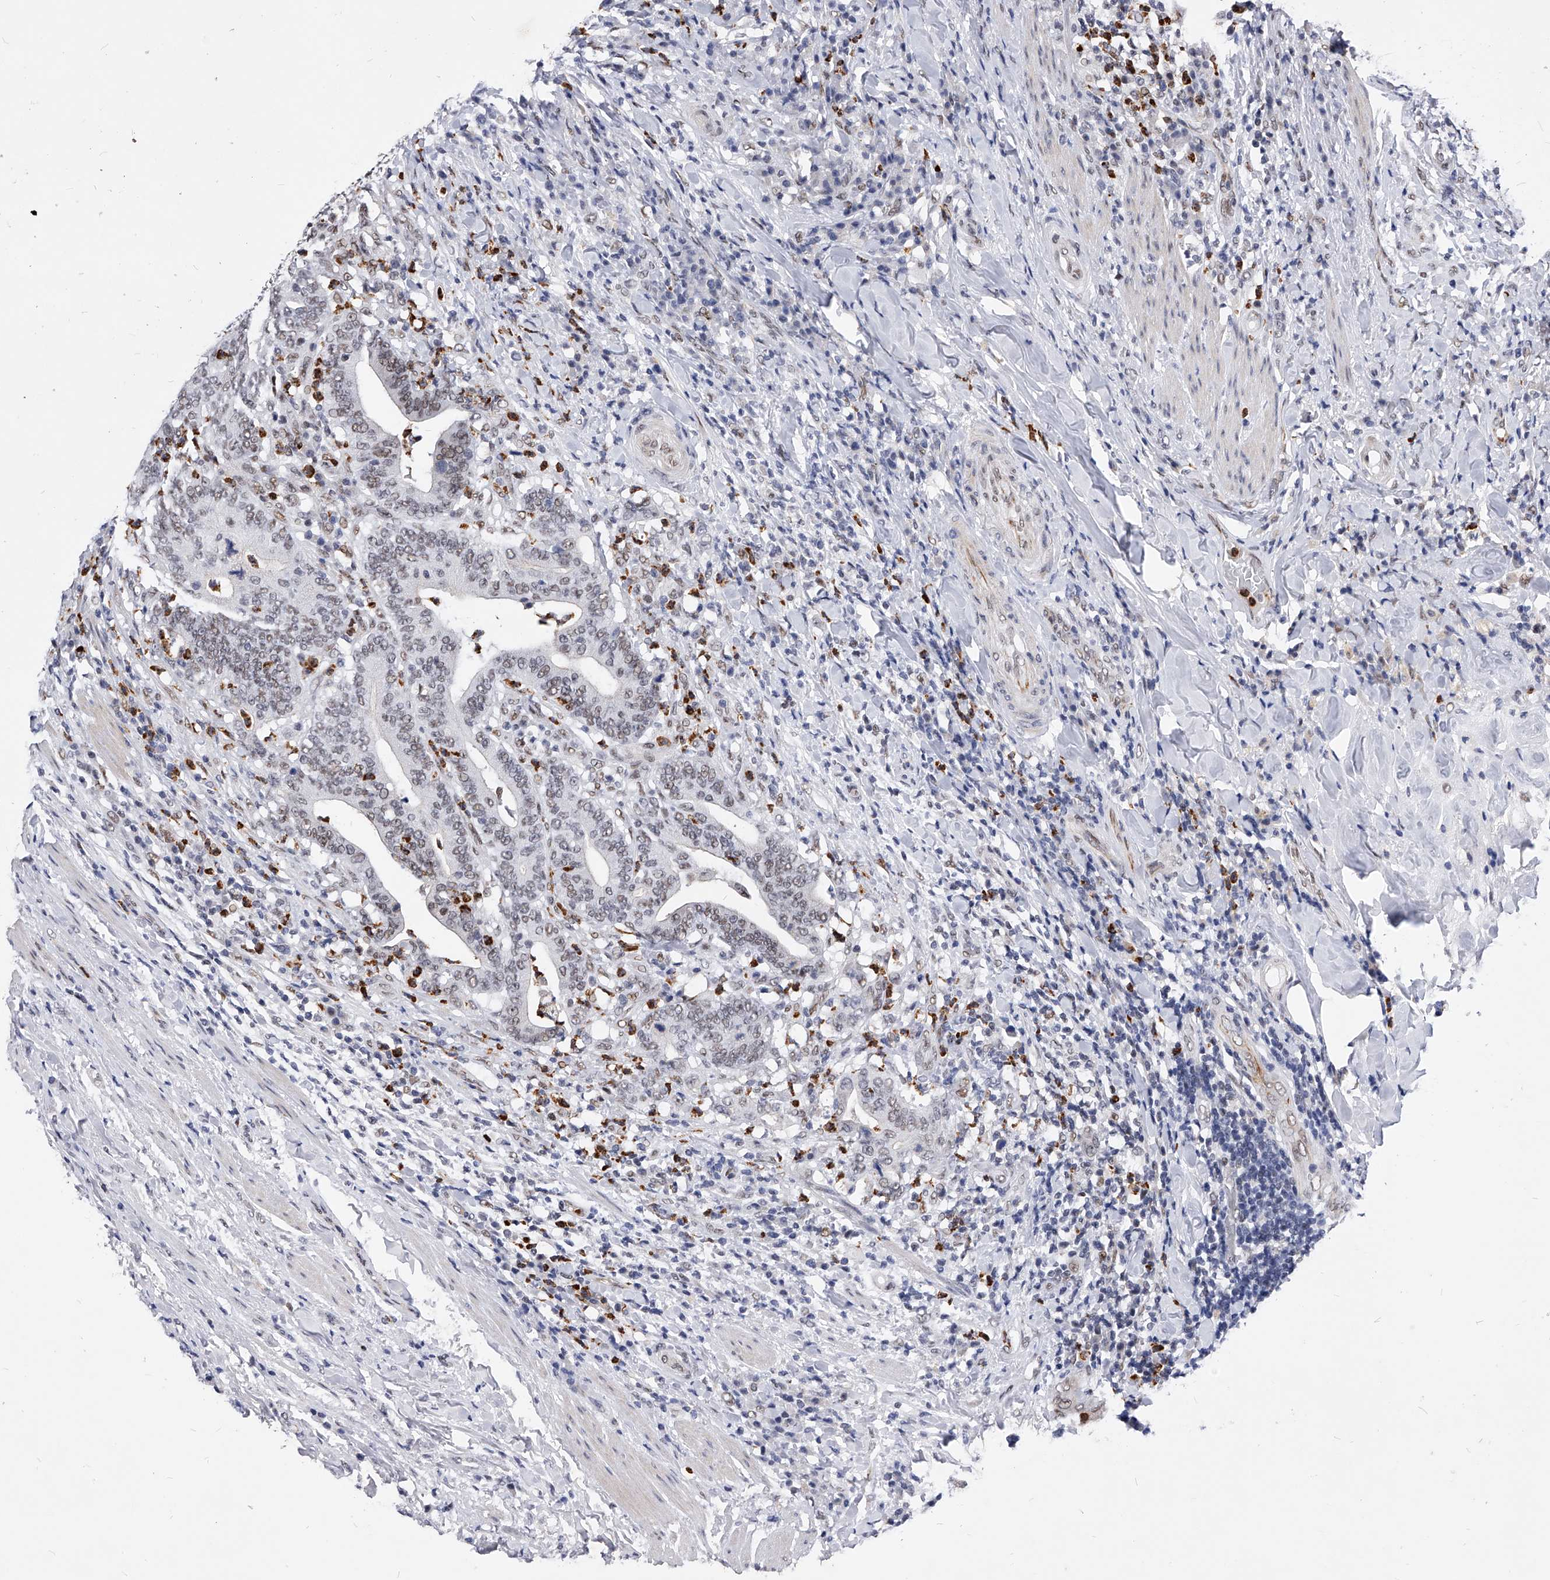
{"staining": {"intensity": "weak", "quantity": ">75%", "location": "nuclear"}, "tissue": "colorectal cancer", "cell_type": "Tumor cells", "image_type": "cancer", "snomed": [{"axis": "morphology", "description": "Adenocarcinoma, NOS"}, {"axis": "topography", "description": "Colon"}], "caption": "This is an image of IHC staining of adenocarcinoma (colorectal), which shows weak staining in the nuclear of tumor cells.", "gene": "TESK2", "patient": {"sex": "female", "age": 66}}